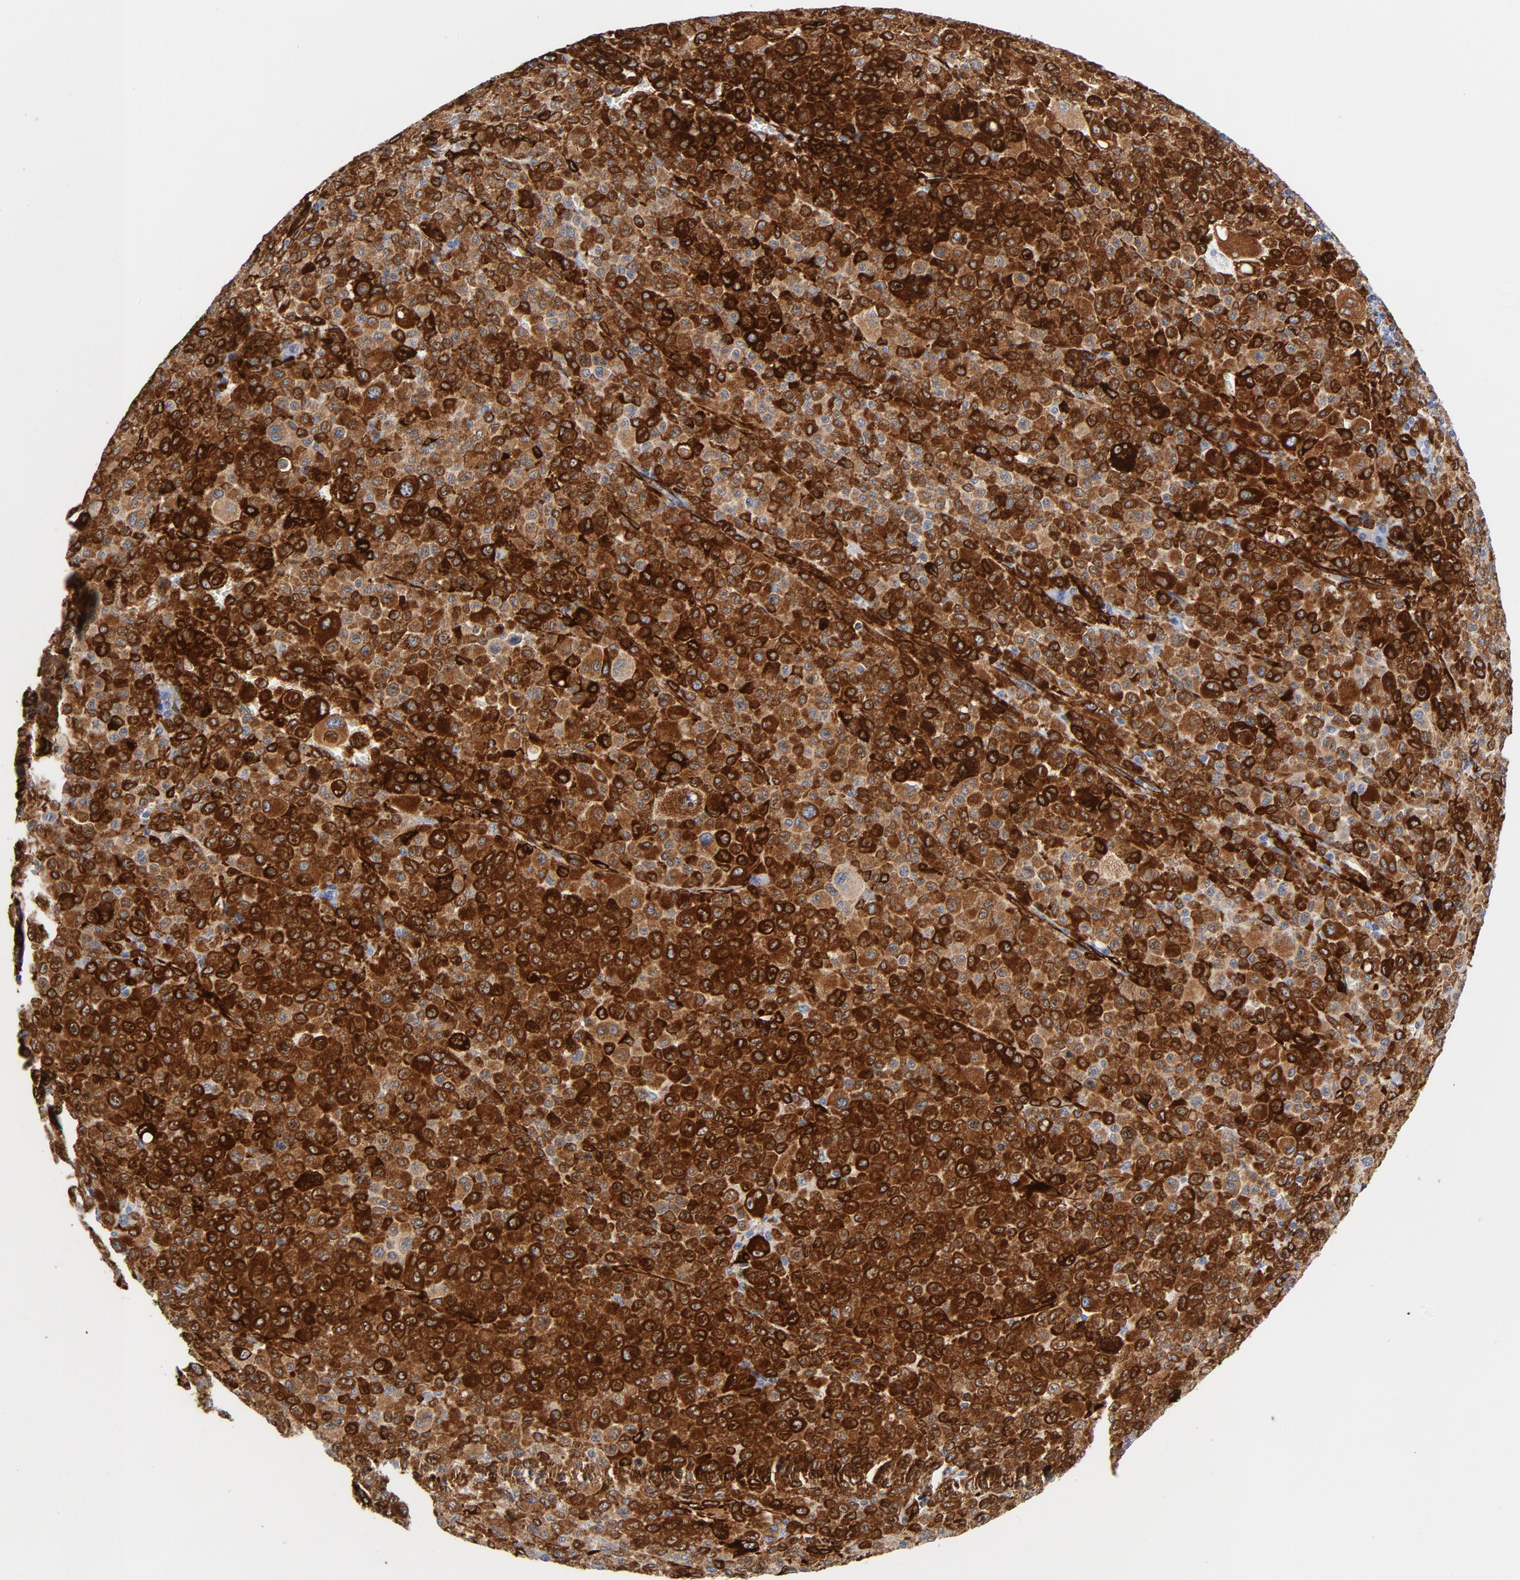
{"staining": {"intensity": "strong", "quantity": ">75%", "location": "cytoplasmic/membranous"}, "tissue": "melanoma", "cell_type": "Tumor cells", "image_type": "cancer", "snomed": [{"axis": "morphology", "description": "Malignant melanoma, Metastatic site"}, {"axis": "topography", "description": "Skin"}], "caption": "A brown stain shows strong cytoplasmic/membranous staining of a protein in malignant melanoma (metastatic site) tumor cells.", "gene": "SERPINH1", "patient": {"sex": "female", "age": 74}}